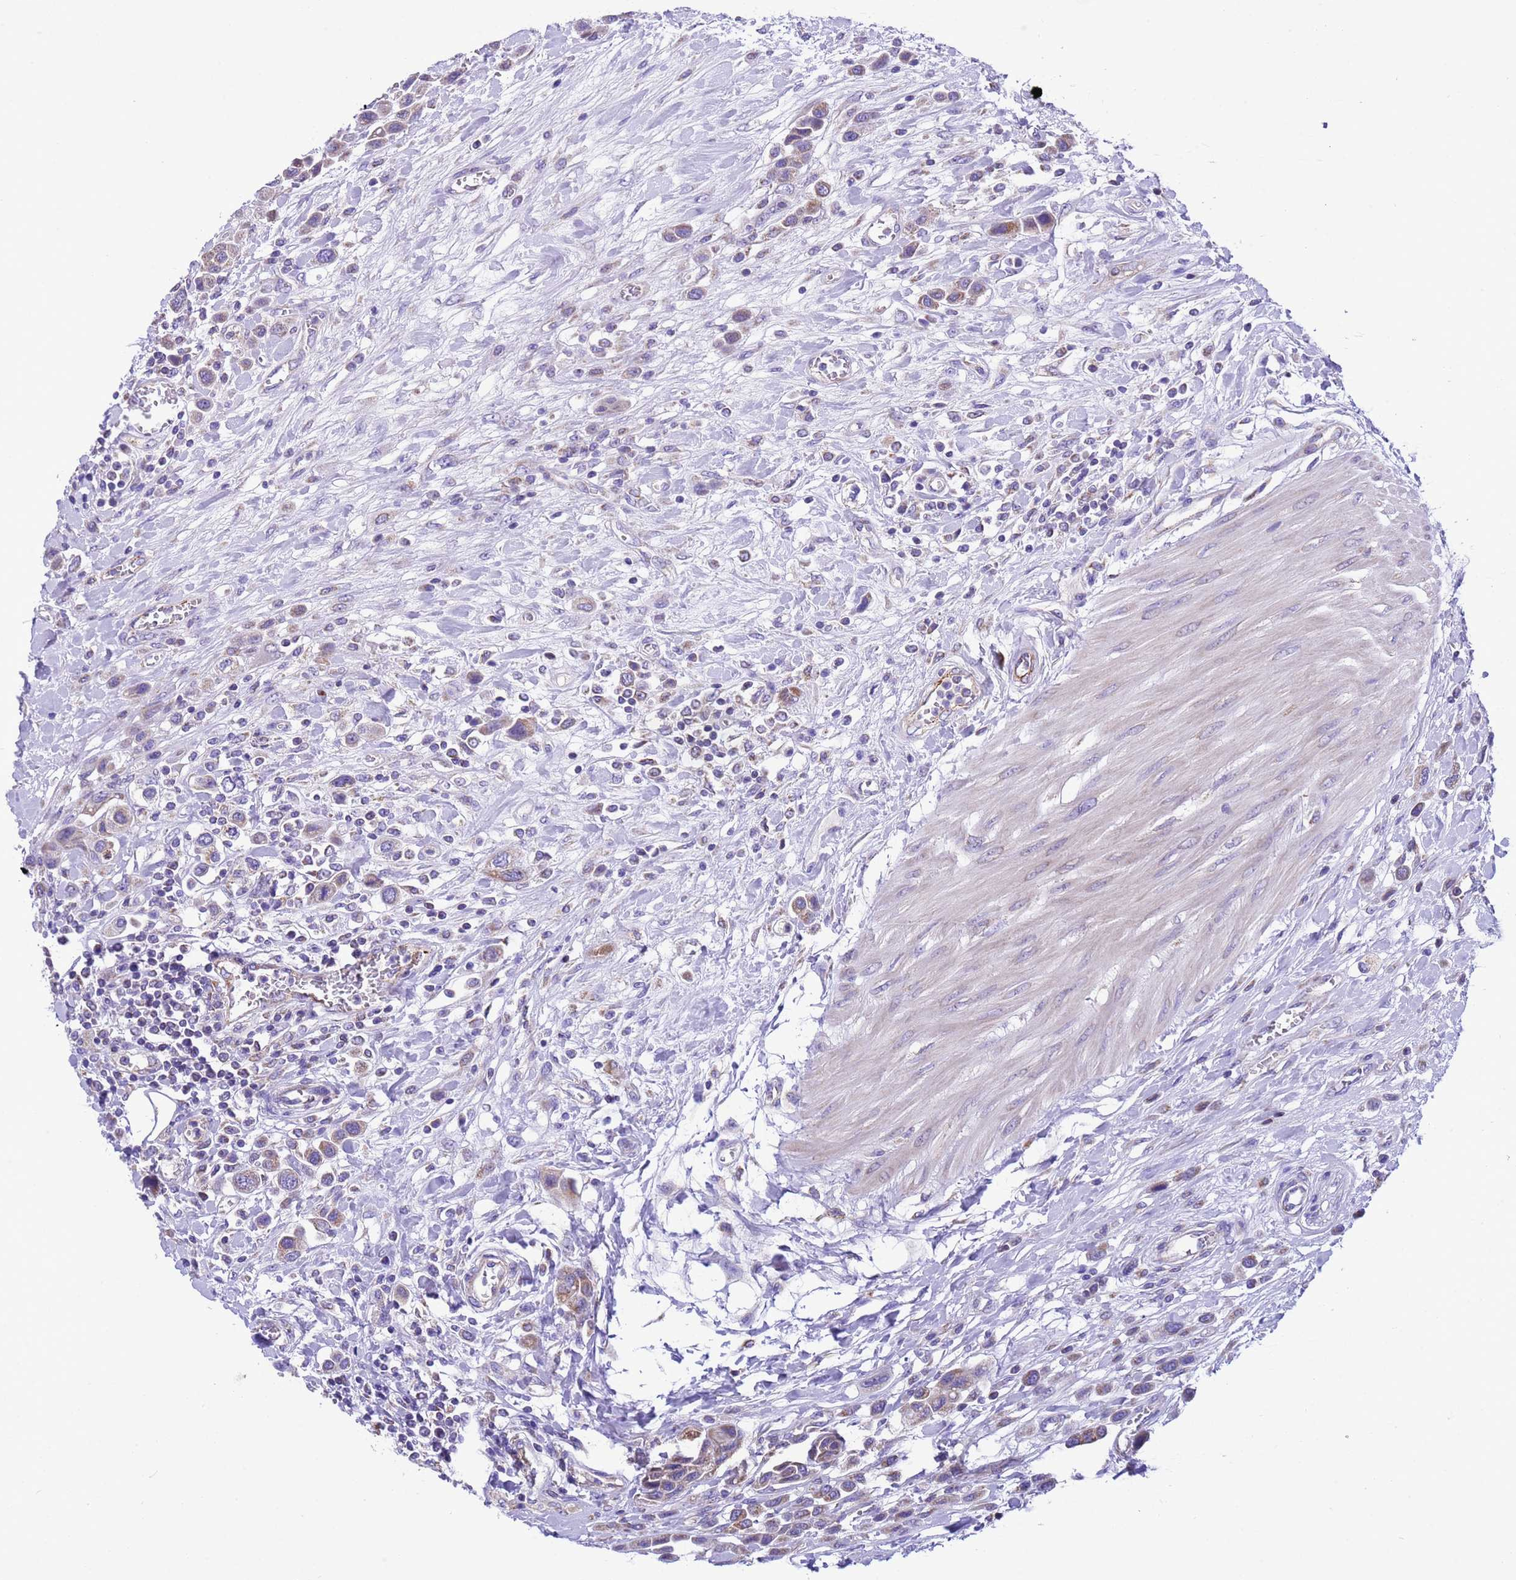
{"staining": {"intensity": "weak", "quantity": "25%-75%", "location": "cytoplasmic/membranous"}, "tissue": "urothelial cancer", "cell_type": "Tumor cells", "image_type": "cancer", "snomed": [{"axis": "morphology", "description": "Urothelial carcinoma, High grade"}, {"axis": "topography", "description": "Urinary bladder"}], "caption": "High-grade urothelial carcinoma was stained to show a protein in brown. There is low levels of weak cytoplasmic/membranous staining in about 25%-75% of tumor cells.", "gene": "CCDC191", "patient": {"sex": "male", "age": 50}}